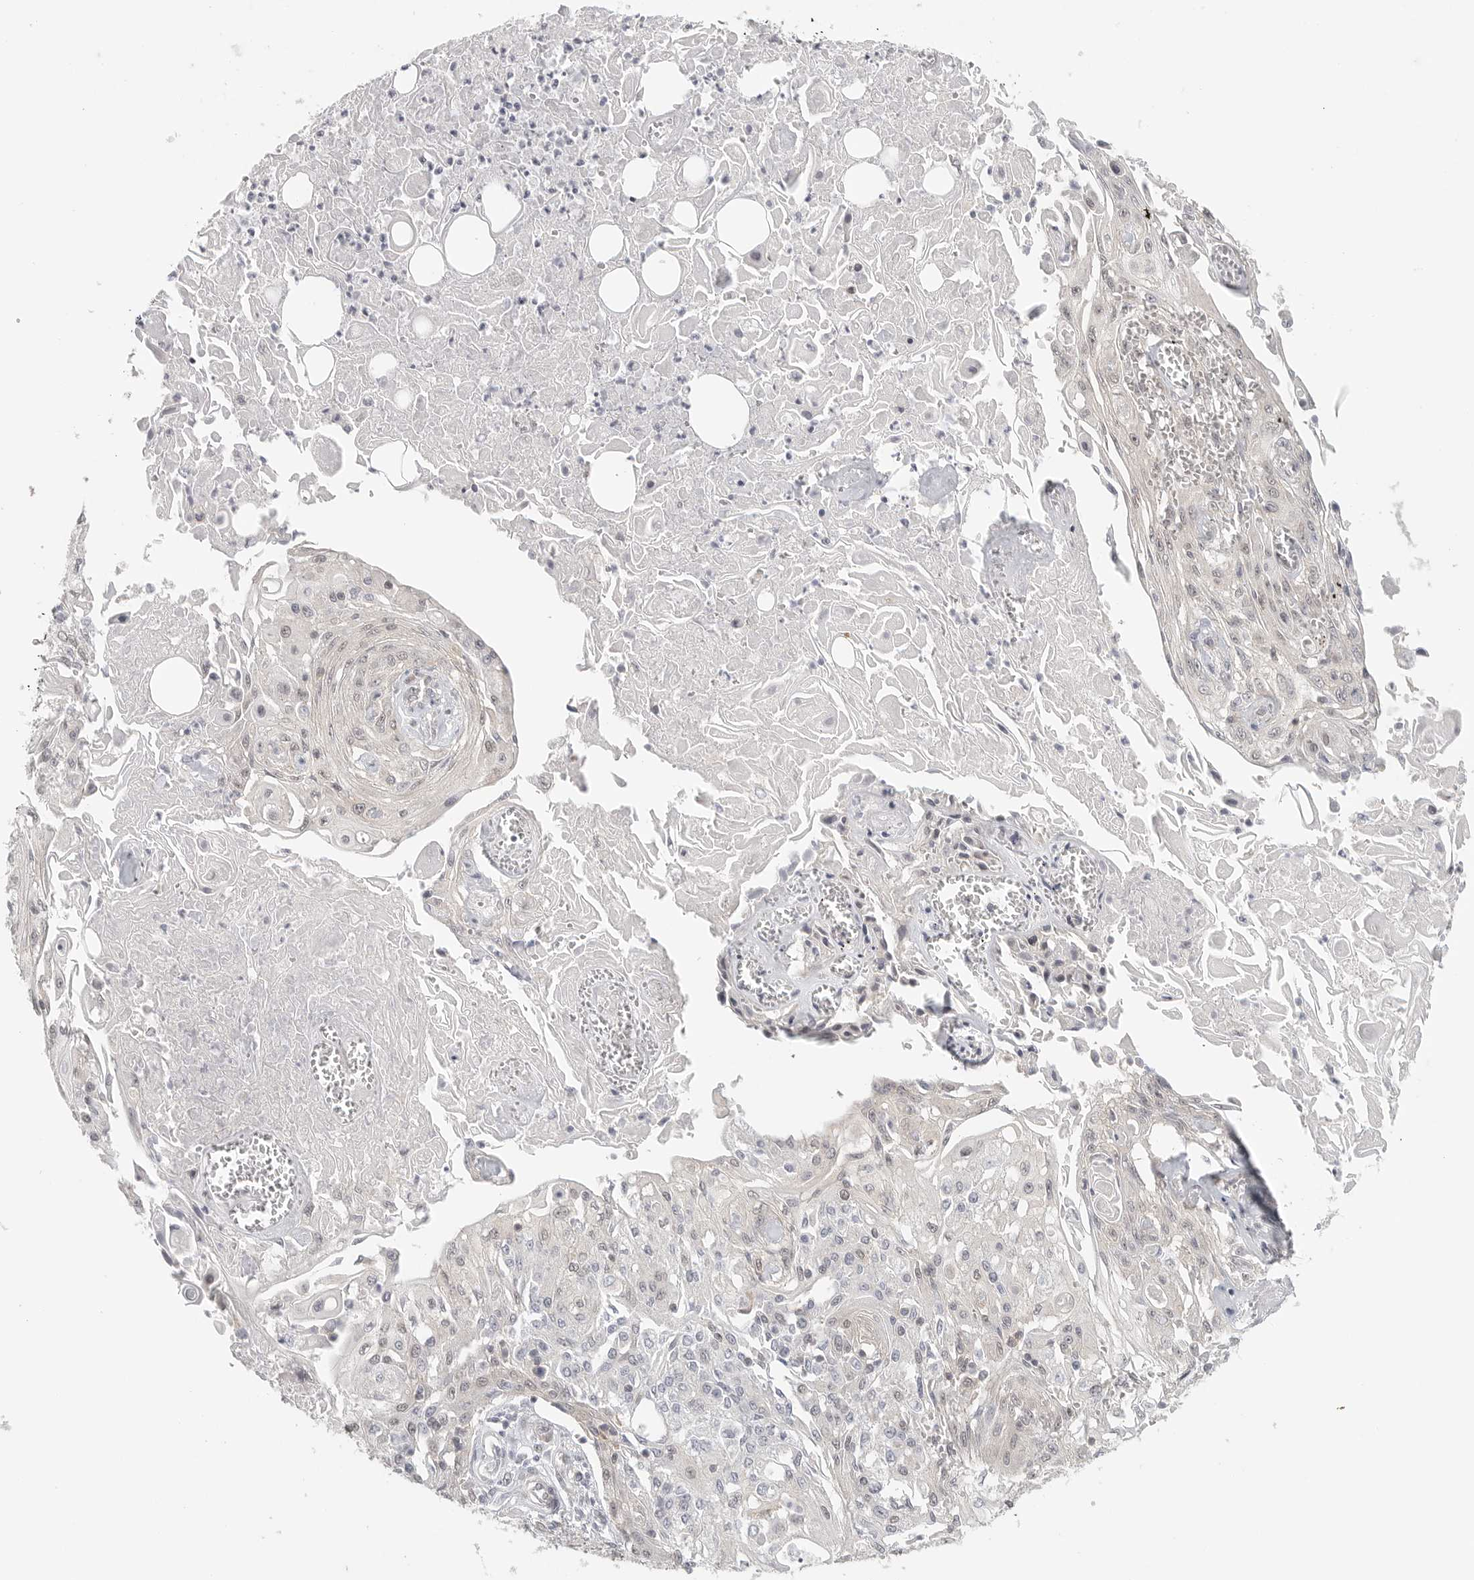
{"staining": {"intensity": "negative", "quantity": "none", "location": "none"}, "tissue": "skin cancer", "cell_type": "Tumor cells", "image_type": "cancer", "snomed": [{"axis": "morphology", "description": "Squamous cell carcinoma, NOS"}, {"axis": "morphology", "description": "Squamous cell carcinoma, metastatic, NOS"}, {"axis": "topography", "description": "Skin"}, {"axis": "topography", "description": "Lymph node"}], "caption": "Skin cancer stained for a protein using IHC shows no expression tumor cells.", "gene": "HDAC6", "patient": {"sex": "male", "age": 75}}